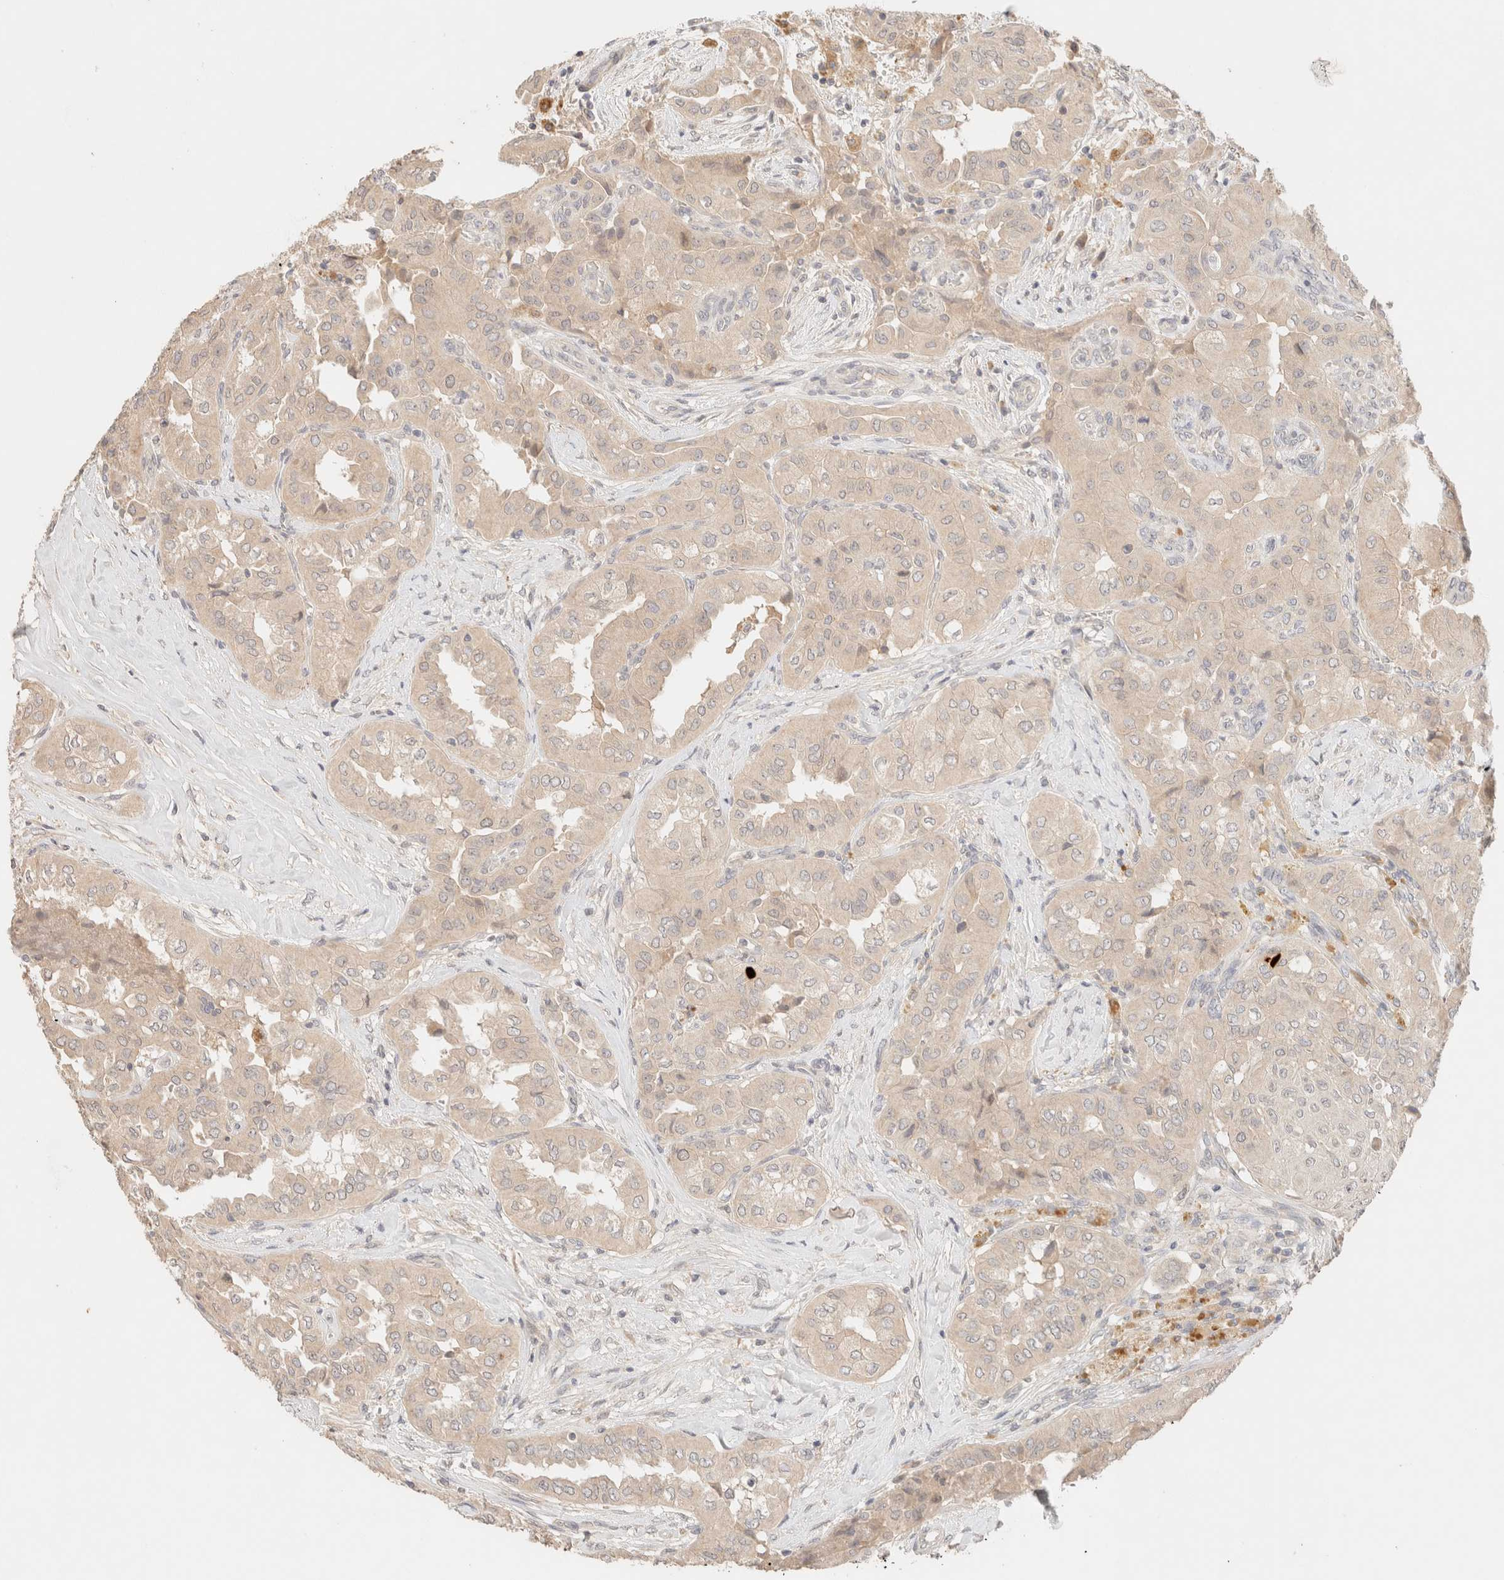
{"staining": {"intensity": "negative", "quantity": "none", "location": "none"}, "tissue": "thyroid cancer", "cell_type": "Tumor cells", "image_type": "cancer", "snomed": [{"axis": "morphology", "description": "Papillary adenocarcinoma, NOS"}, {"axis": "topography", "description": "Thyroid gland"}], "caption": "The IHC micrograph has no significant staining in tumor cells of thyroid cancer (papillary adenocarcinoma) tissue. (DAB IHC, high magnification).", "gene": "SARM1", "patient": {"sex": "female", "age": 59}}